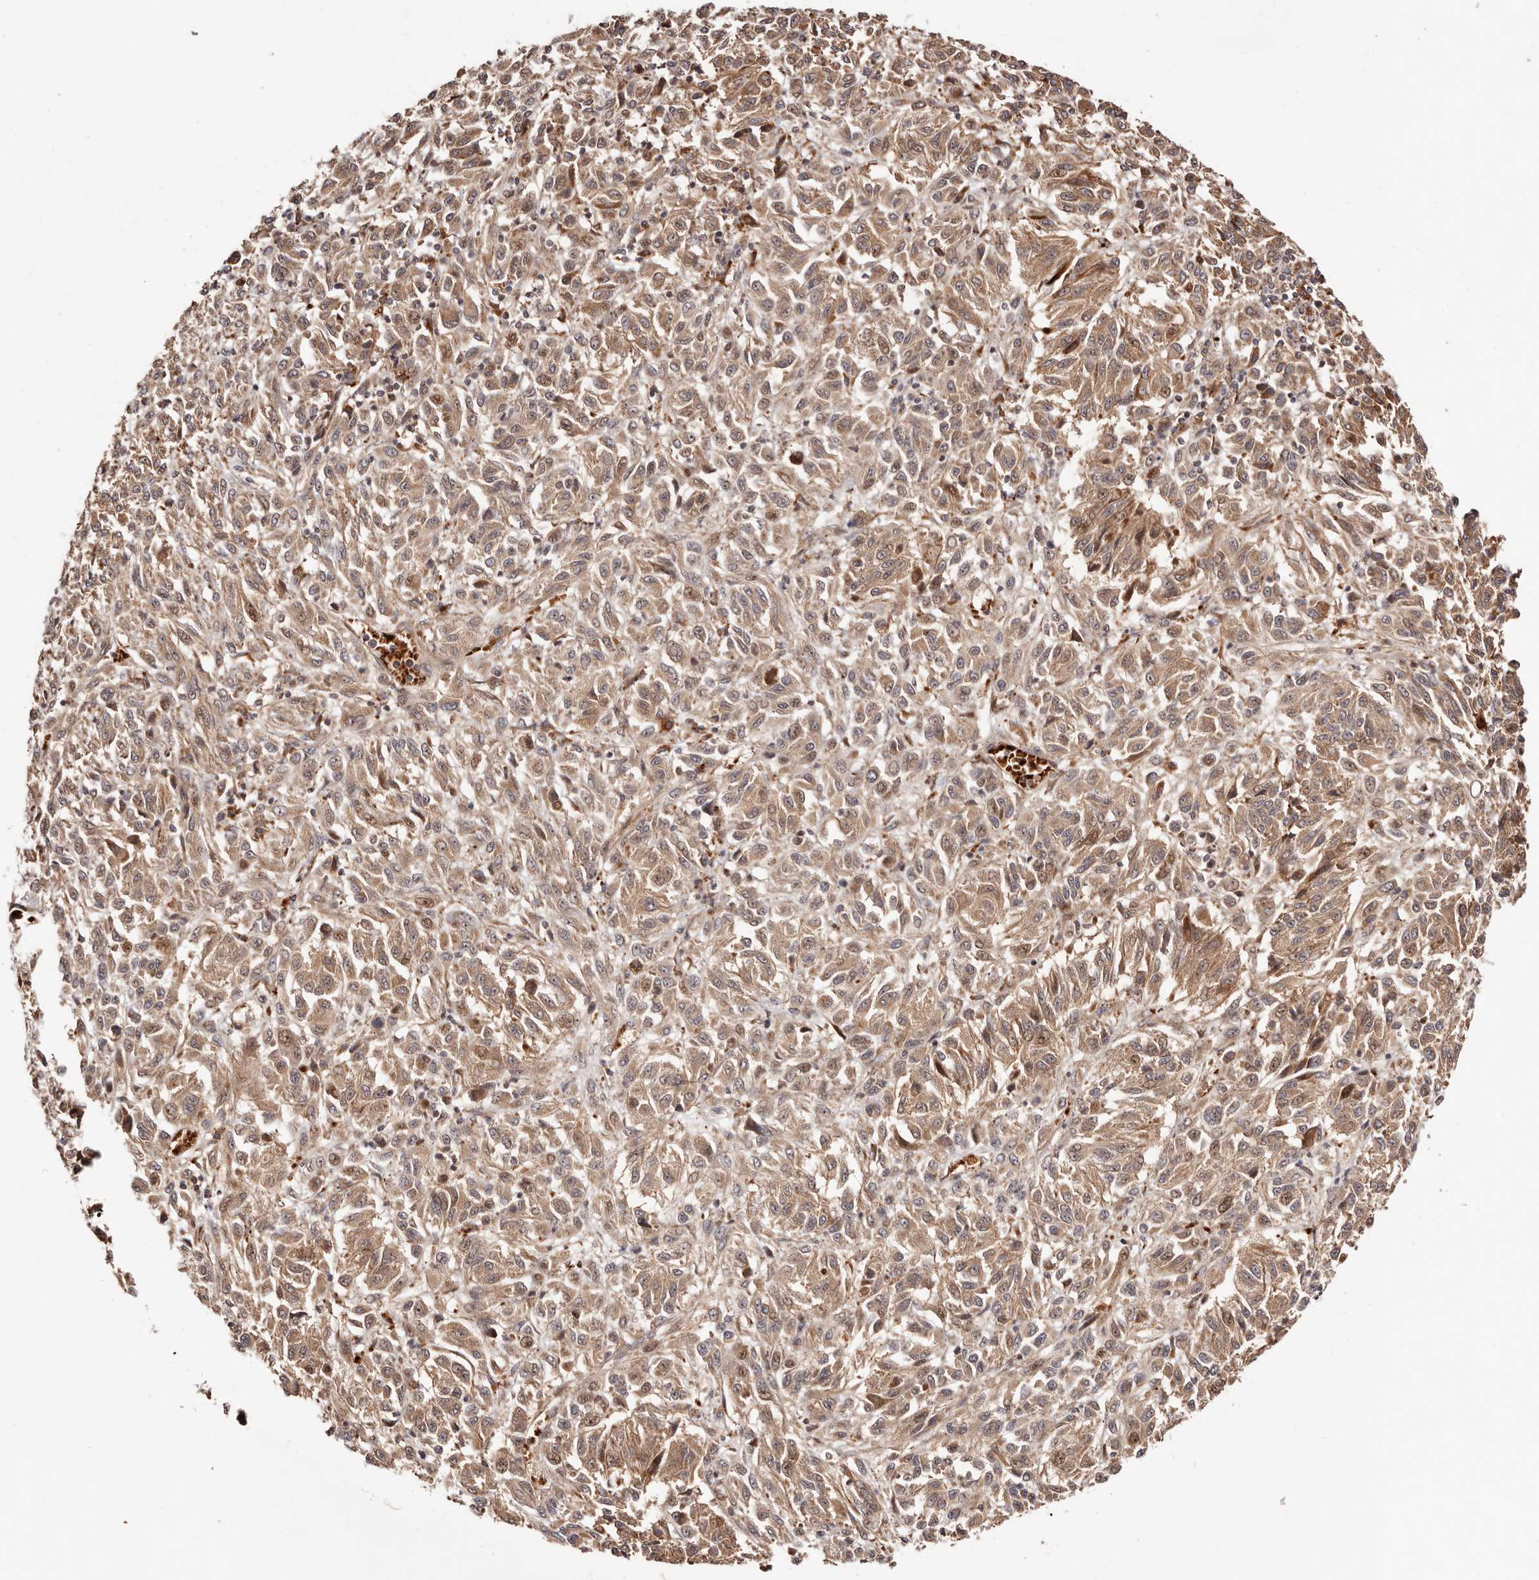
{"staining": {"intensity": "moderate", "quantity": ">75%", "location": "cytoplasmic/membranous,nuclear"}, "tissue": "melanoma", "cell_type": "Tumor cells", "image_type": "cancer", "snomed": [{"axis": "morphology", "description": "Malignant melanoma, Metastatic site"}, {"axis": "topography", "description": "Lung"}], "caption": "Melanoma stained with immunohistochemistry reveals moderate cytoplasmic/membranous and nuclear expression in about >75% of tumor cells.", "gene": "PTPN22", "patient": {"sex": "male", "age": 64}}